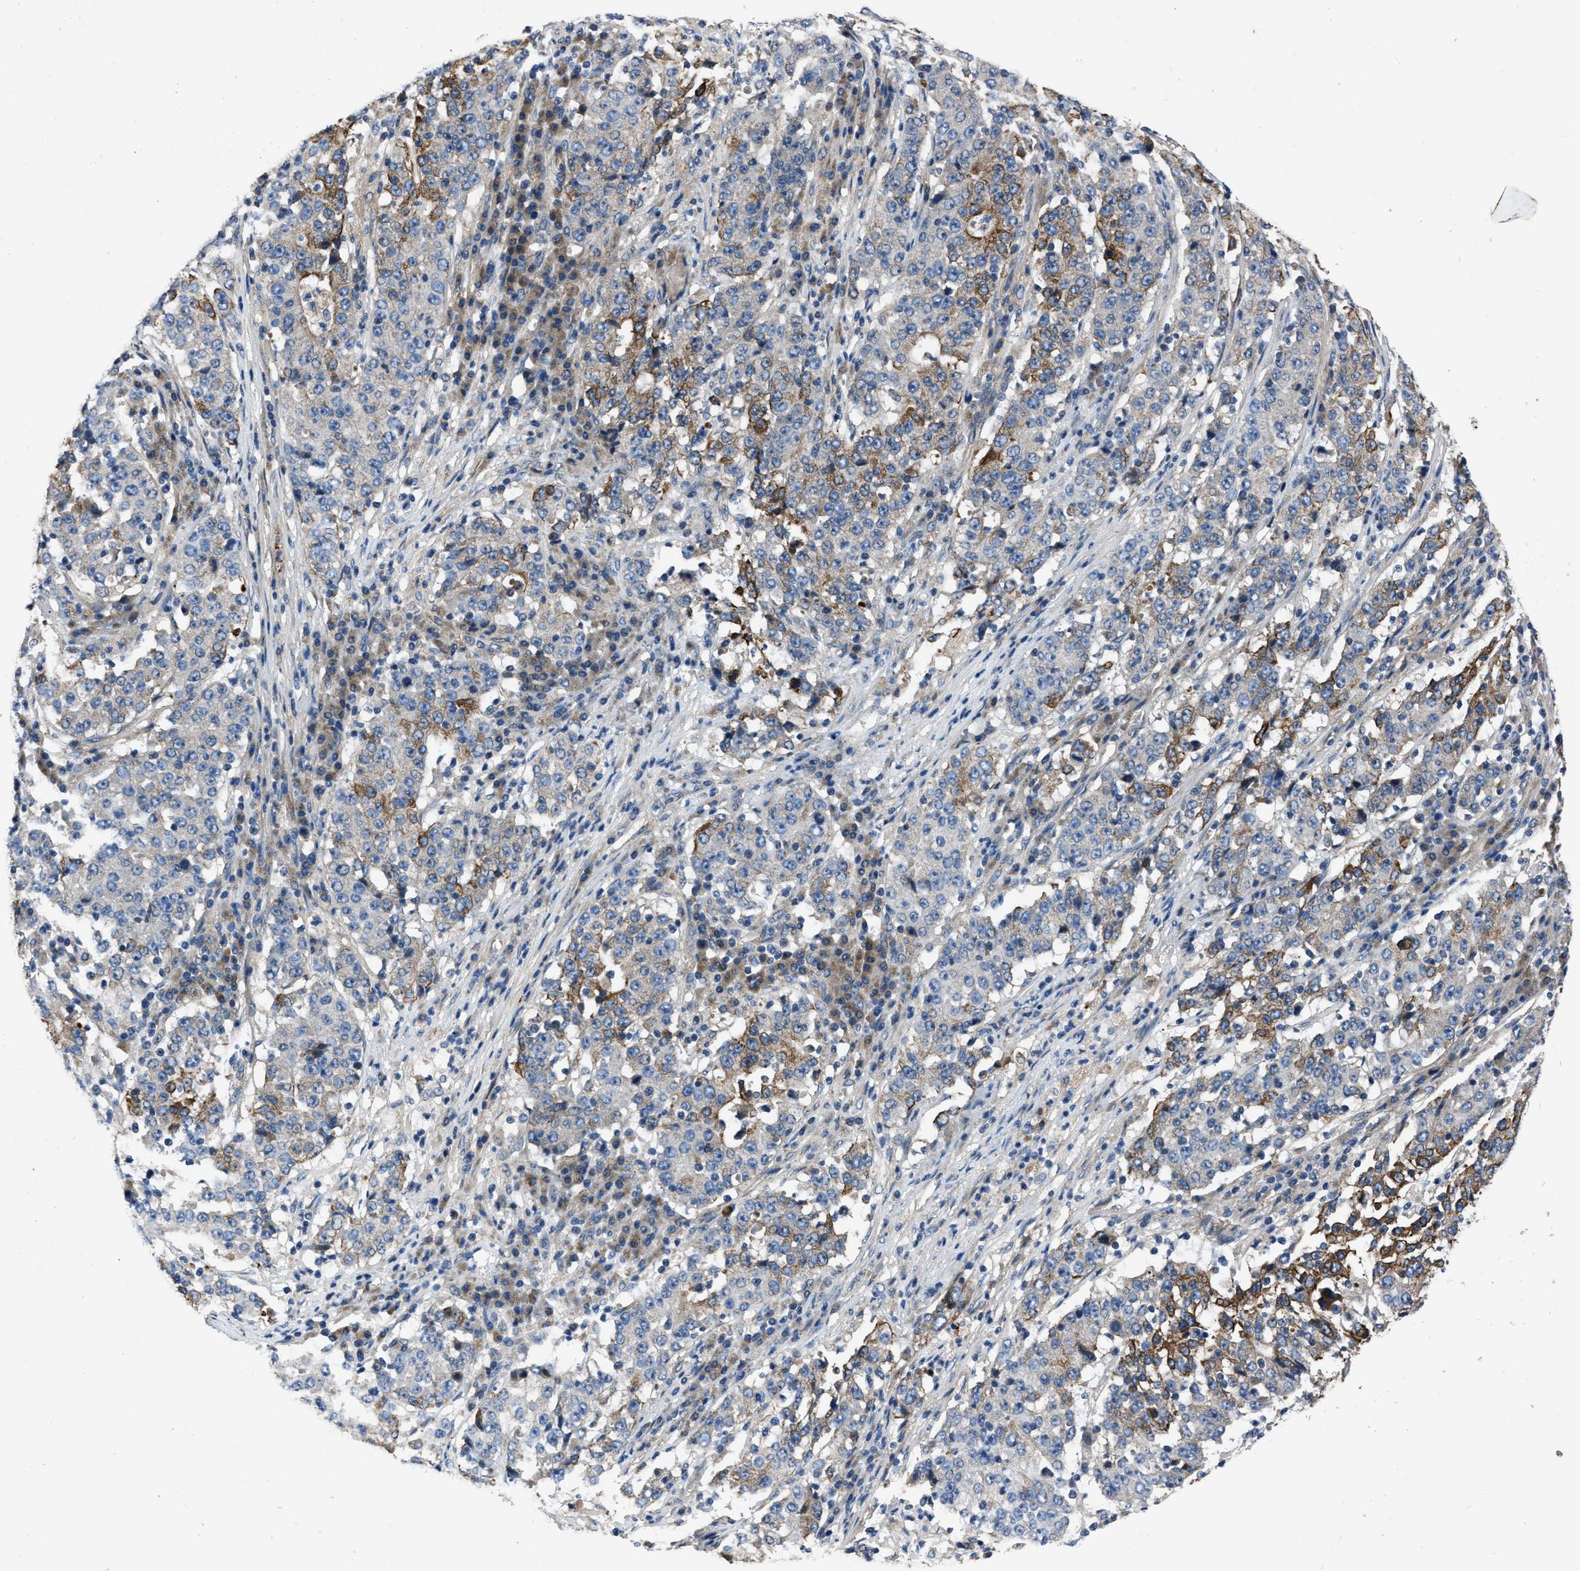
{"staining": {"intensity": "moderate", "quantity": "<25%", "location": "cytoplasmic/membranous"}, "tissue": "stomach cancer", "cell_type": "Tumor cells", "image_type": "cancer", "snomed": [{"axis": "morphology", "description": "Adenocarcinoma, NOS"}, {"axis": "topography", "description": "Stomach"}], "caption": "A low amount of moderate cytoplasmic/membranous expression is appreciated in about <25% of tumor cells in stomach cancer (adenocarcinoma) tissue. (brown staining indicates protein expression, while blue staining denotes nuclei).", "gene": "ERC1", "patient": {"sex": "male", "age": 59}}